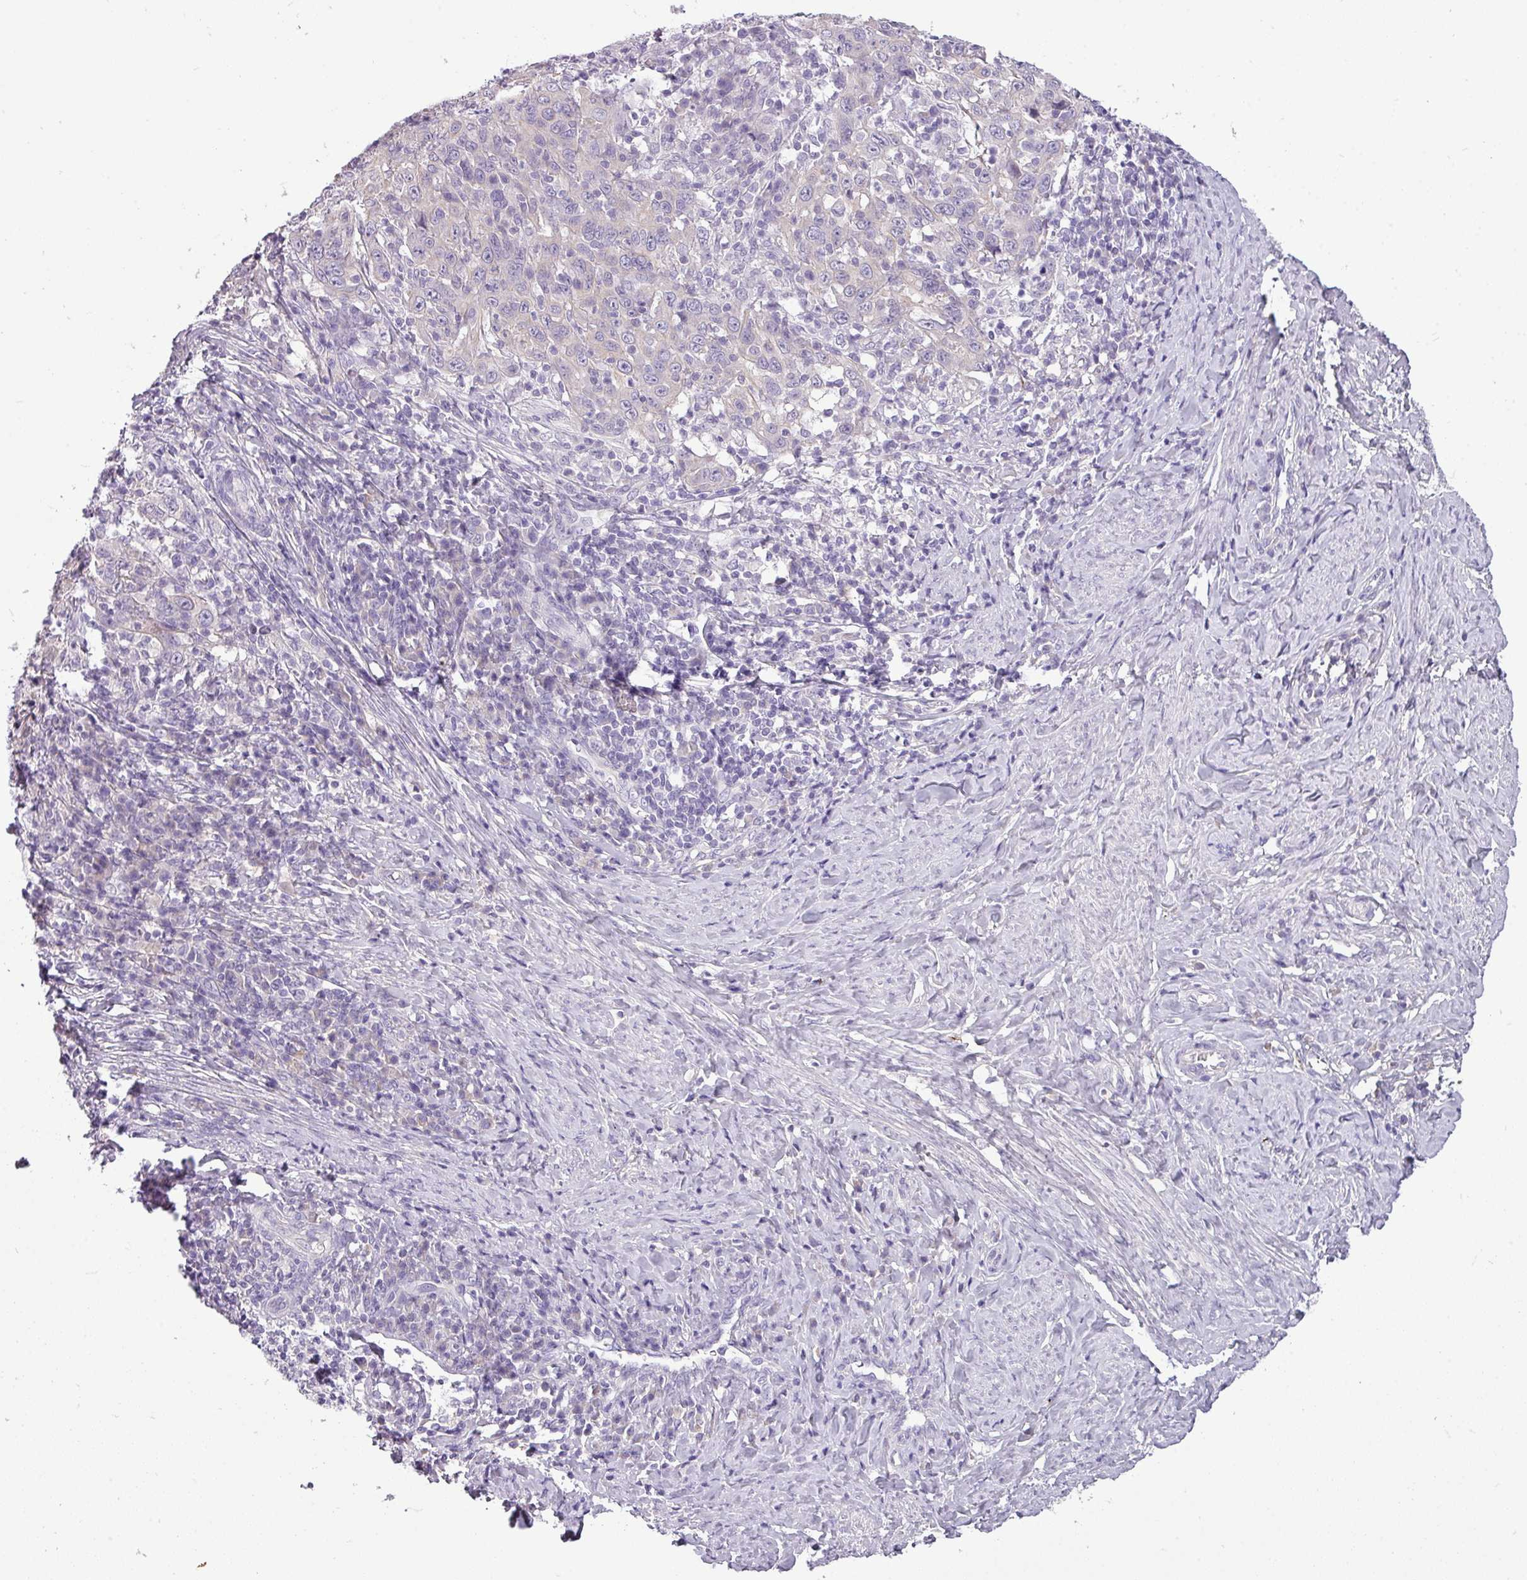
{"staining": {"intensity": "negative", "quantity": "none", "location": "none"}, "tissue": "cervical cancer", "cell_type": "Tumor cells", "image_type": "cancer", "snomed": [{"axis": "morphology", "description": "Squamous cell carcinoma, NOS"}, {"axis": "topography", "description": "Cervix"}], "caption": "Immunohistochemistry (IHC) image of neoplastic tissue: squamous cell carcinoma (cervical) stained with DAB (3,3'-diaminobenzidine) shows no significant protein expression in tumor cells.", "gene": "DNAAF9", "patient": {"sex": "female", "age": 46}}